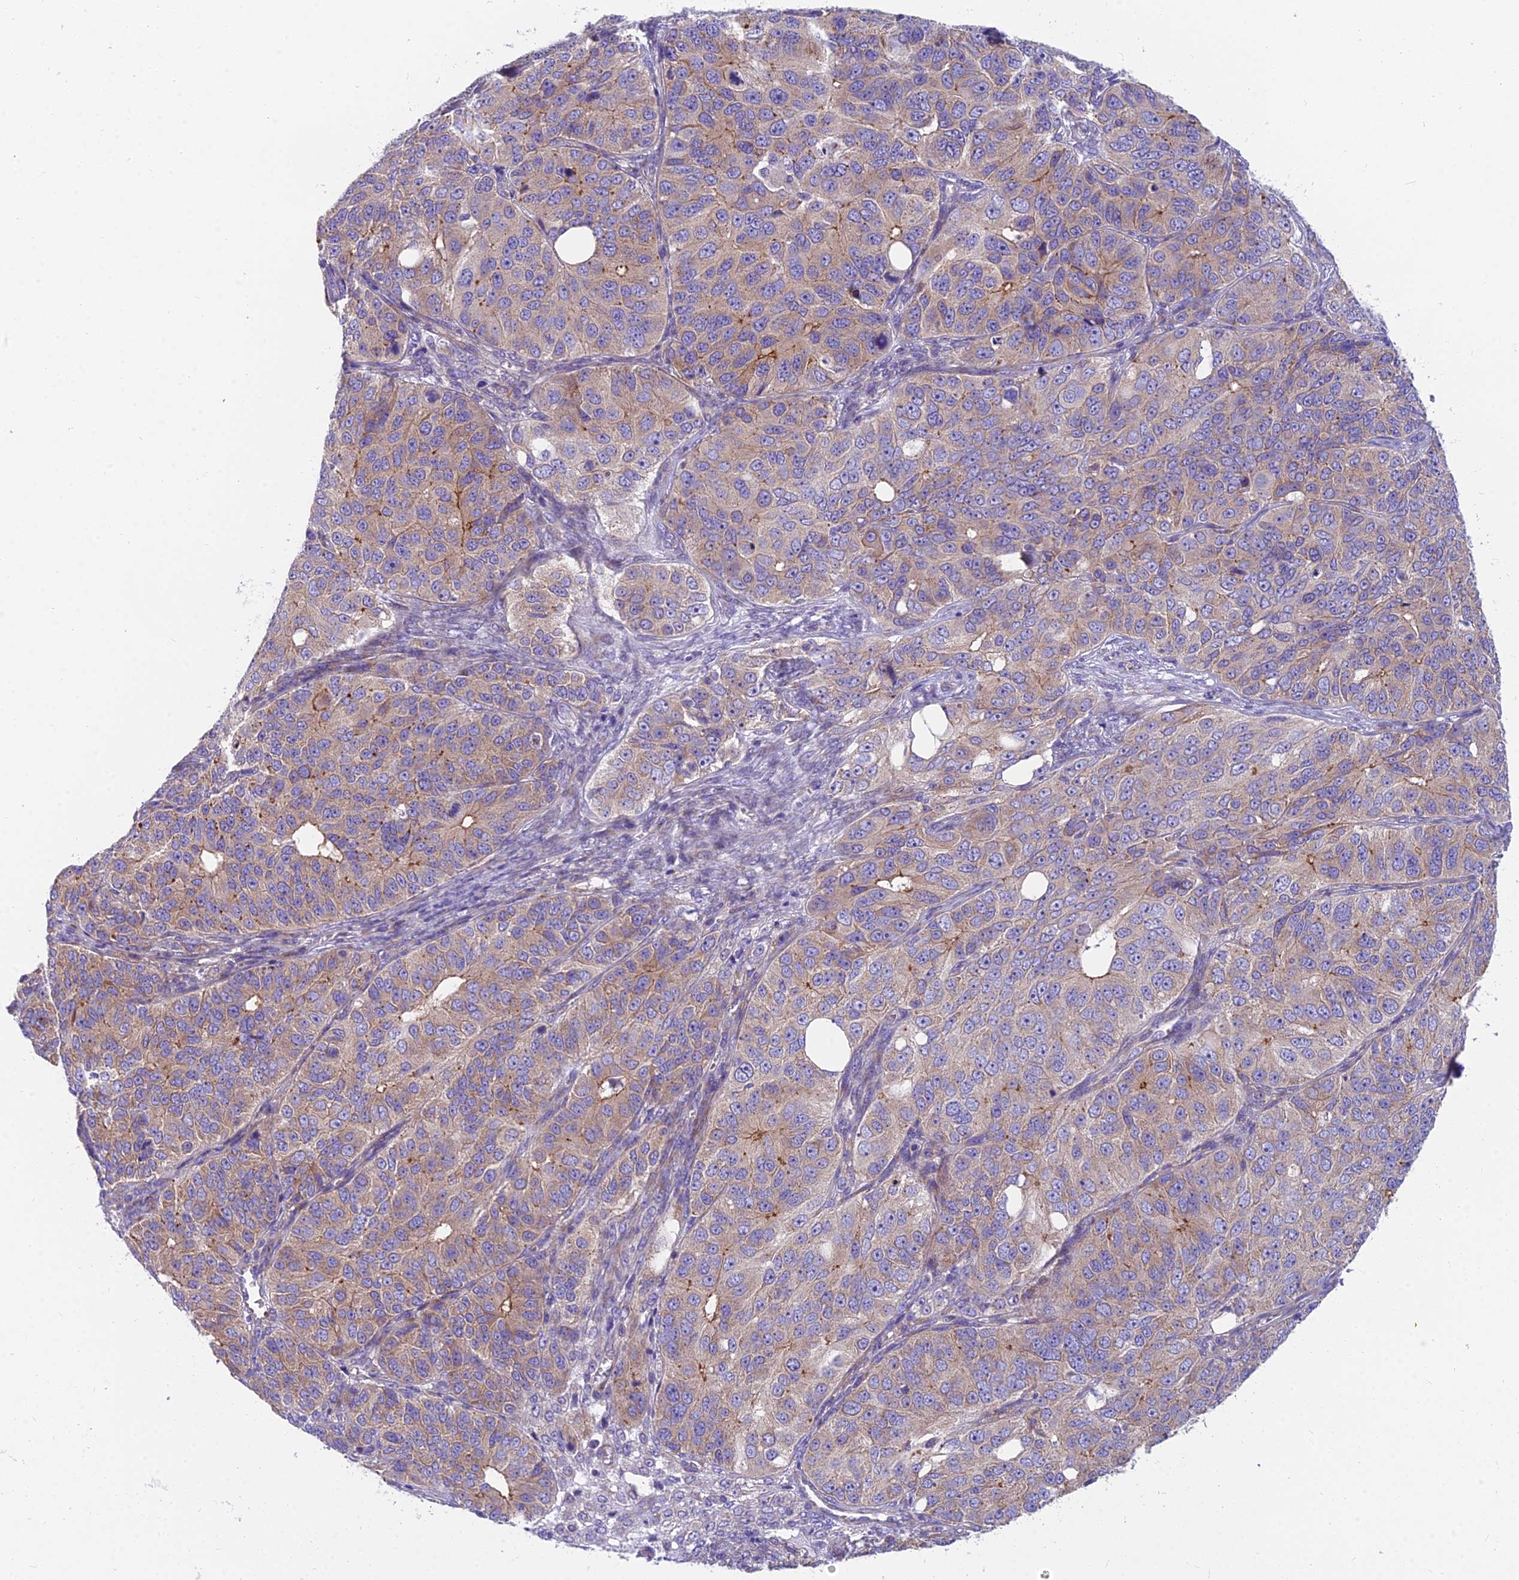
{"staining": {"intensity": "moderate", "quantity": "<25%", "location": "cytoplasmic/membranous"}, "tissue": "ovarian cancer", "cell_type": "Tumor cells", "image_type": "cancer", "snomed": [{"axis": "morphology", "description": "Carcinoma, endometroid"}, {"axis": "topography", "description": "Ovary"}], "caption": "The photomicrograph reveals a brown stain indicating the presence of a protein in the cytoplasmic/membranous of tumor cells in ovarian cancer.", "gene": "MVB12A", "patient": {"sex": "female", "age": 51}}